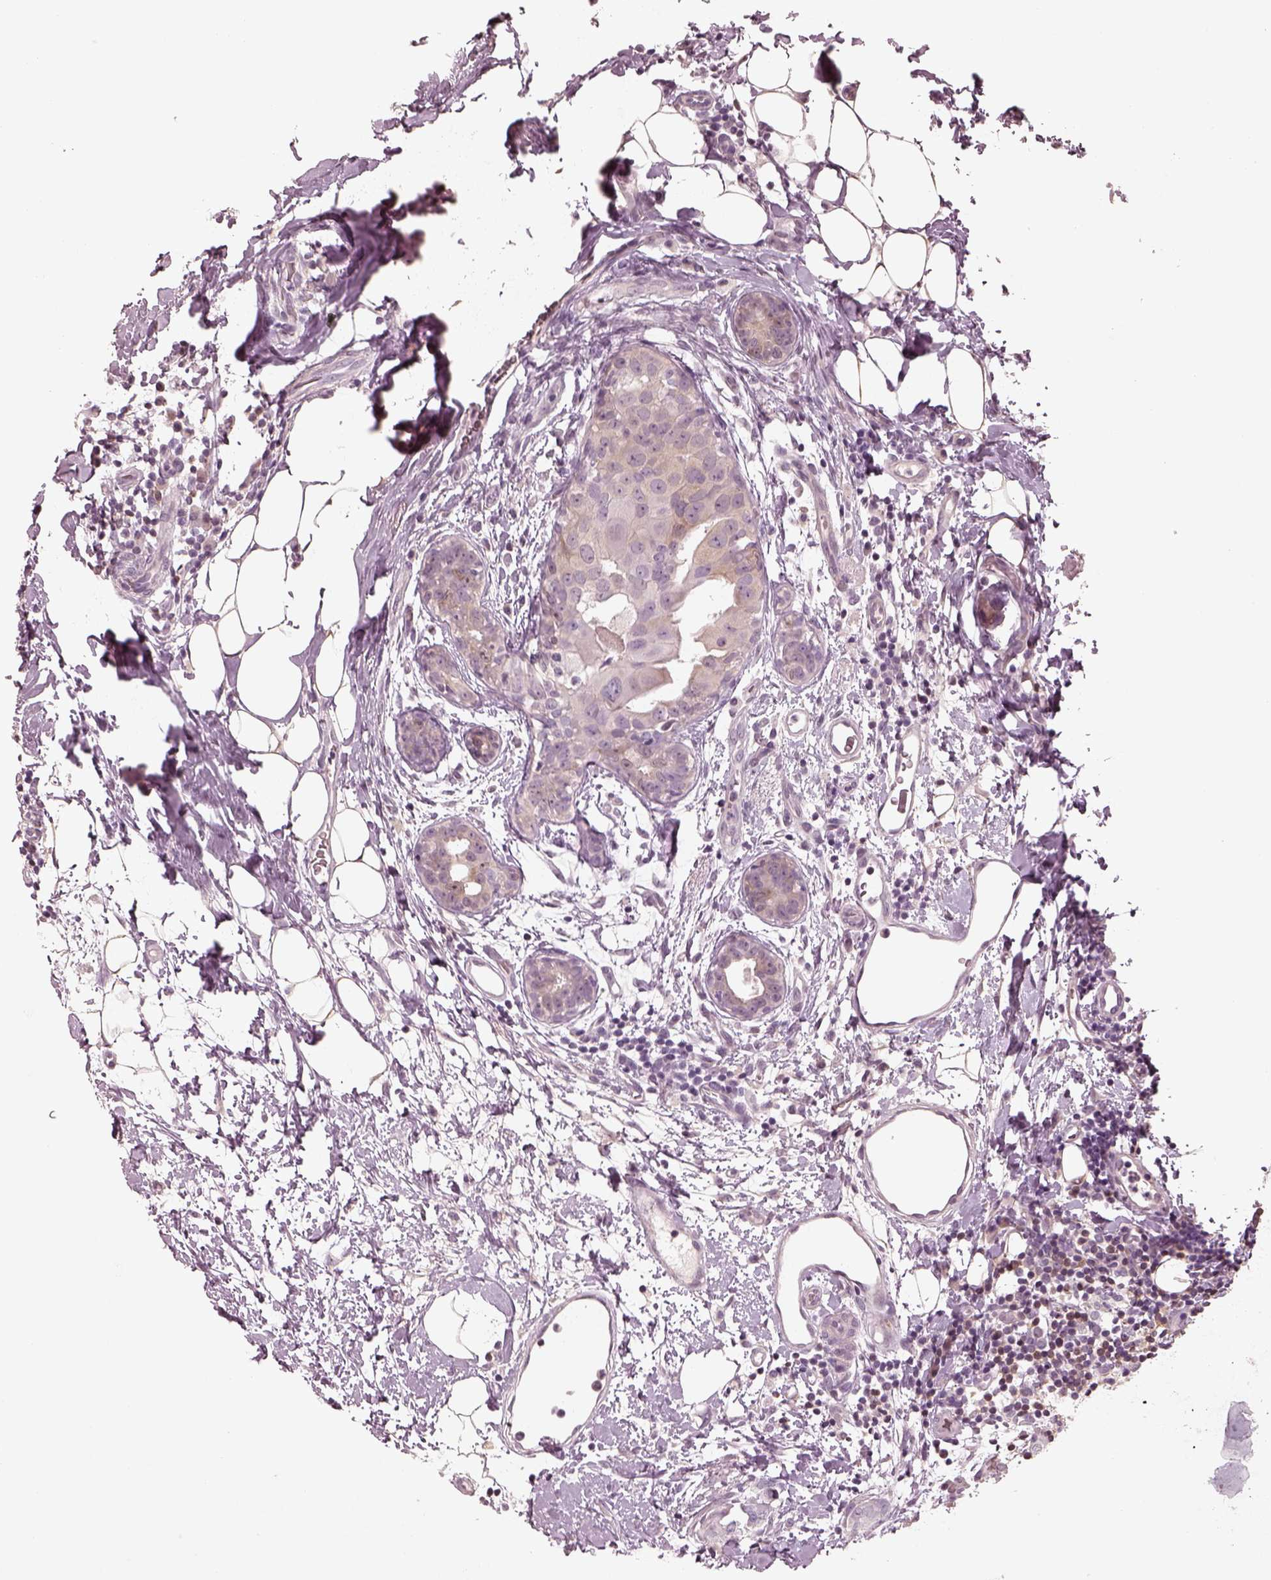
{"staining": {"intensity": "weak", "quantity": "<25%", "location": "cytoplasmic/membranous"}, "tissue": "breast cancer", "cell_type": "Tumor cells", "image_type": "cancer", "snomed": [{"axis": "morphology", "description": "Normal tissue, NOS"}, {"axis": "morphology", "description": "Duct carcinoma"}, {"axis": "topography", "description": "Breast"}], "caption": "Tumor cells show no significant protein expression in breast cancer.", "gene": "EGR4", "patient": {"sex": "female", "age": 40}}